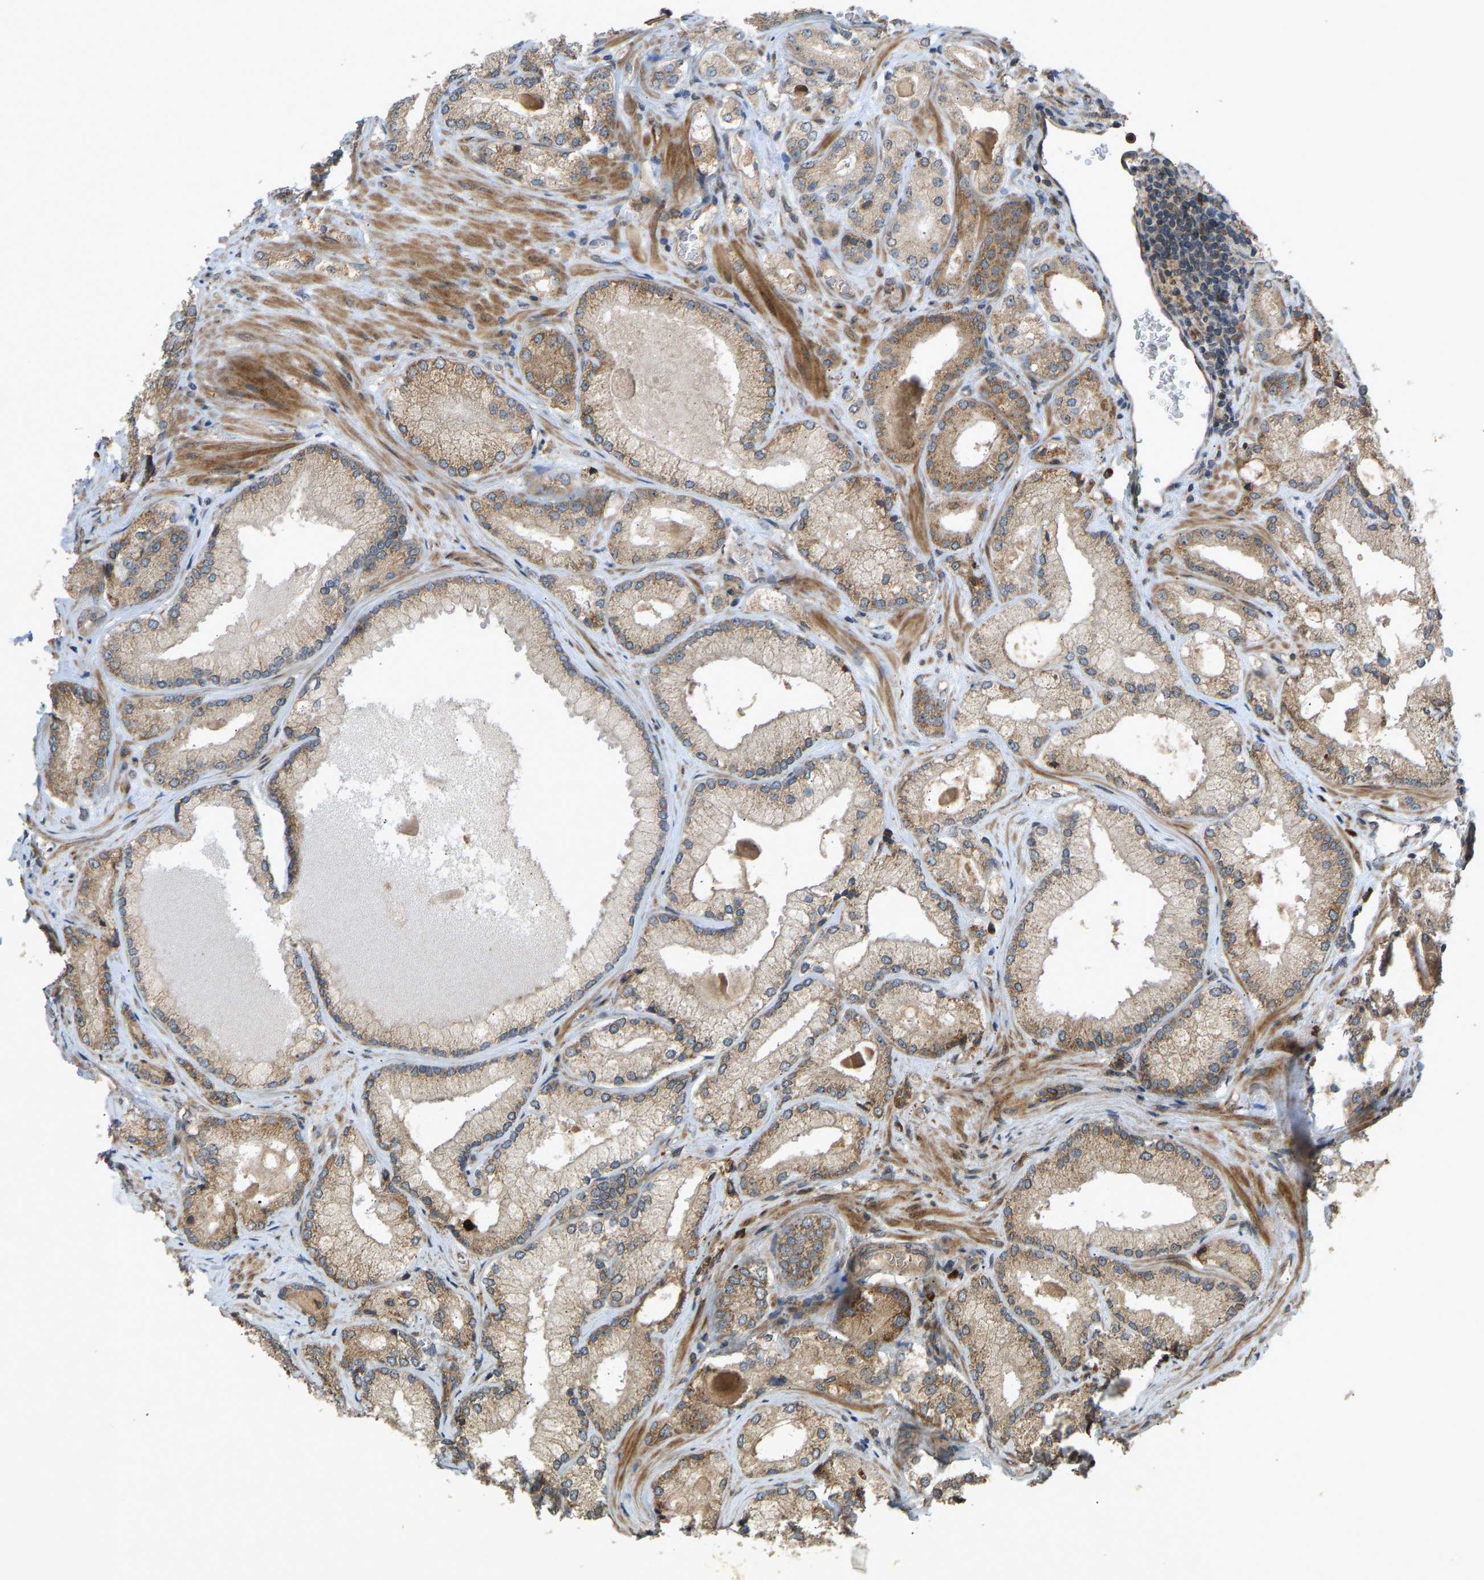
{"staining": {"intensity": "moderate", "quantity": ">75%", "location": "cytoplasmic/membranous"}, "tissue": "prostate cancer", "cell_type": "Tumor cells", "image_type": "cancer", "snomed": [{"axis": "morphology", "description": "Adenocarcinoma, Low grade"}, {"axis": "topography", "description": "Prostate"}], "caption": "Tumor cells exhibit medium levels of moderate cytoplasmic/membranous positivity in approximately >75% of cells in prostate cancer. The protein is shown in brown color, while the nuclei are stained blue.", "gene": "RPN2", "patient": {"sex": "male", "age": 65}}